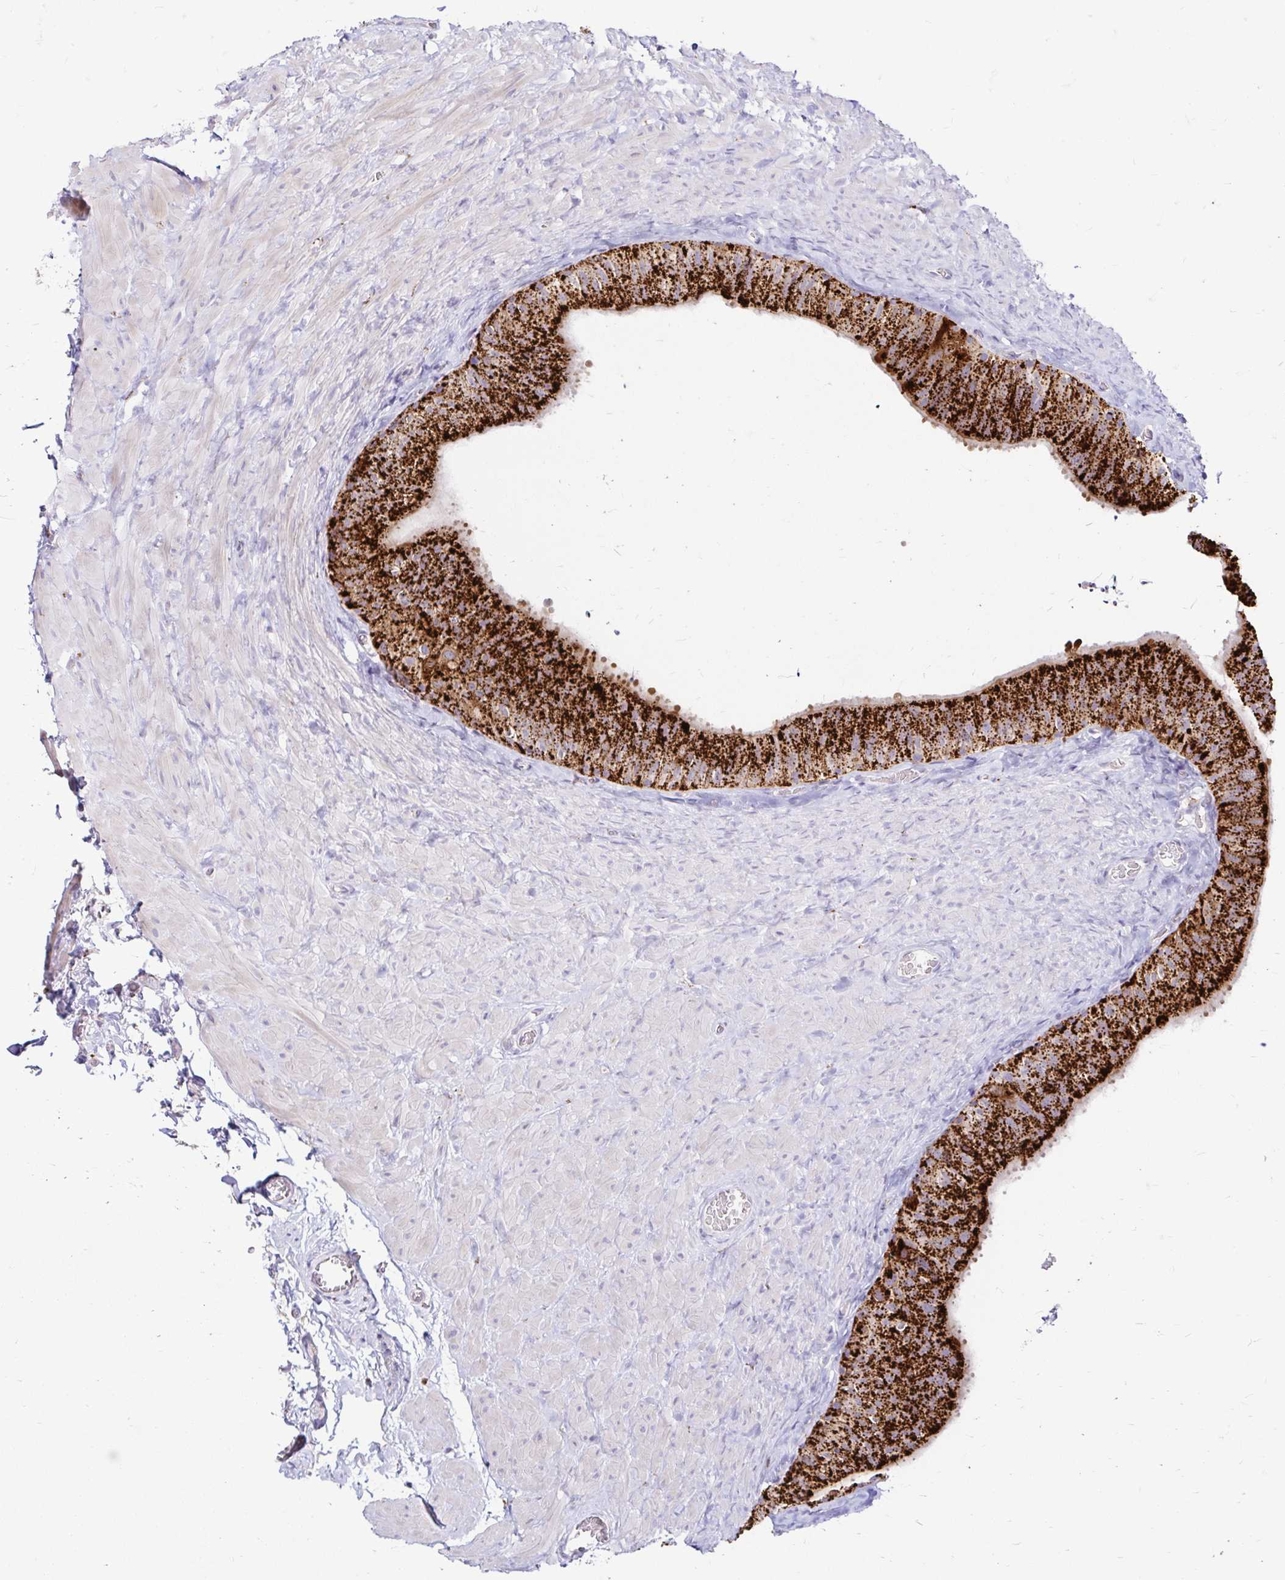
{"staining": {"intensity": "strong", "quantity": ">75%", "location": "cytoplasmic/membranous"}, "tissue": "epididymis", "cell_type": "Glandular cells", "image_type": "normal", "snomed": [{"axis": "morphology", "description": "Normal tissue, NOS"}, {"axis": "topography", "description": "Epididymis, spermatic cord, NOS"}, {"axis": "topography", "description": "Epididymis"}], "caption": "The histopathology image demonstrates immunohistochemical staining of unremarkable epididymis. There is strong cytoplasmic/membranous expression is seen in approximately >75% of glandular cells.", "gene": "FUCA1", "patient": {"sex": "male", "age": 31}}